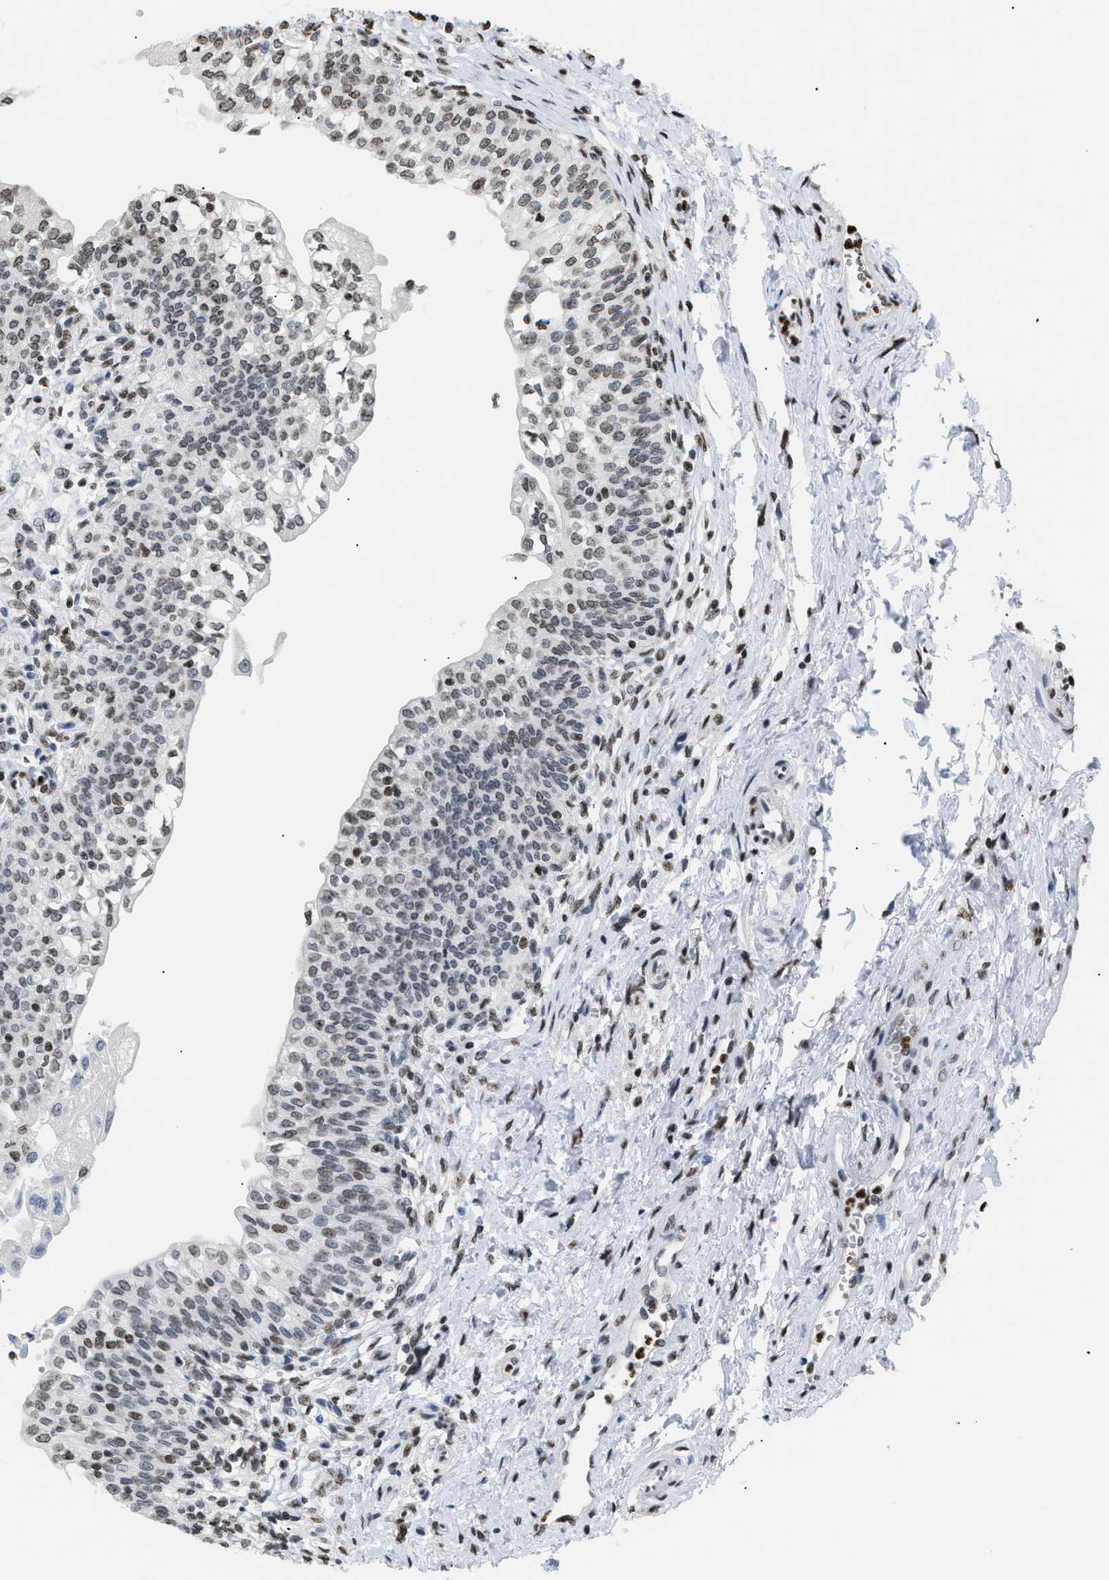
{"staining": {"intensity": "weak", "quantity": ">75%", "location": "nuclear"}, "tissue": "urinary bladder", "cell_type": "Urothelial cells", "image_type": "normal", "snomed": [{"axis": "morphology", "description": "Normal tissue, NOS"}, {"axis": "topography", "description": "Urinary bladder"}], "caption": "Immunohistochemical staining of benign human urinary bladder demonstrates low levels of weak nuclear staining in about >75% of urothelial cells. Immunohistochemistry stains the protein of interest in brown and the nuclei are stained blue.", "gene": "HMGN2", "patient": {"sex": "male", "age": 55}}